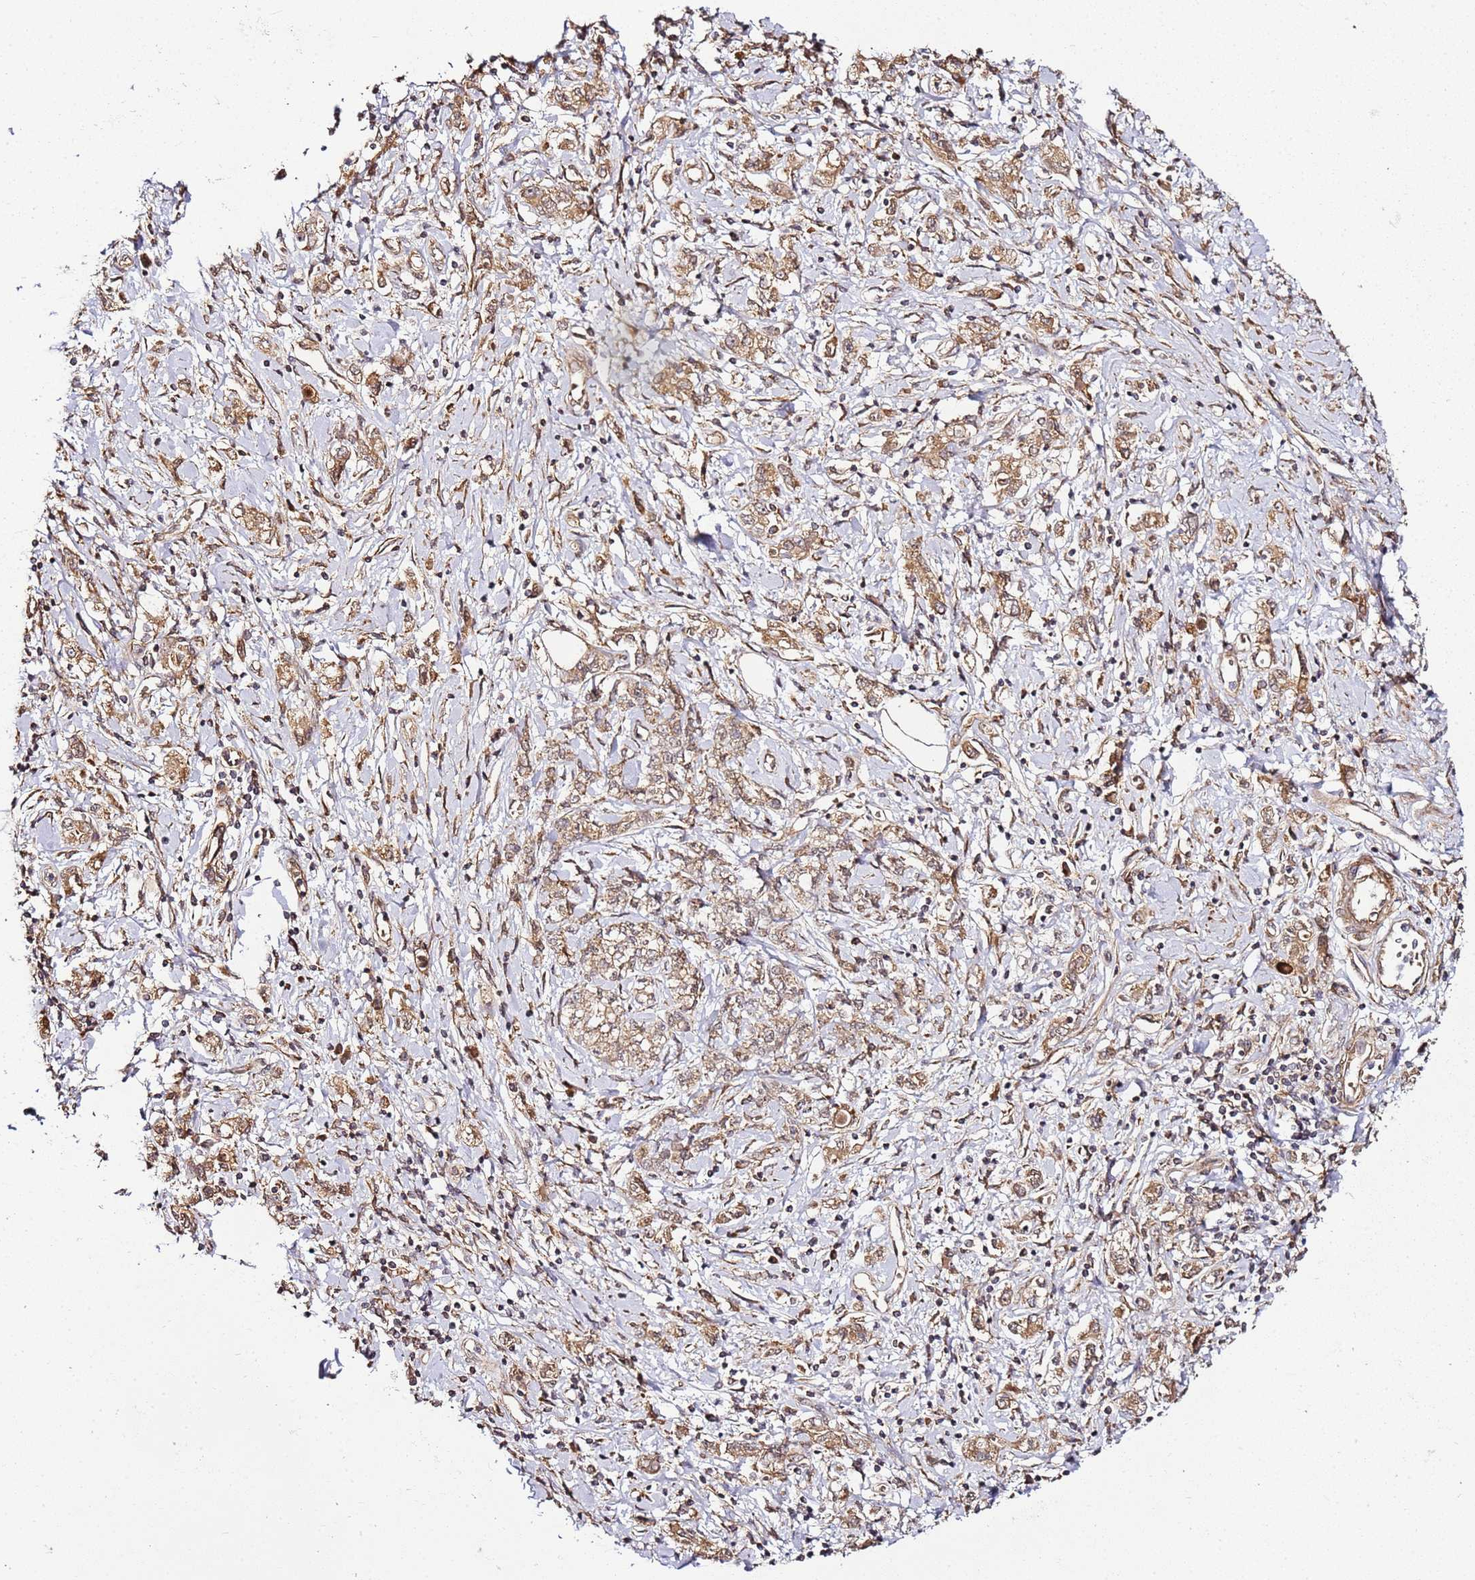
{"staining": {"intensity": "moderate", "quantity": ">75%", "location": "cytoplasmic/membranous"}, "tissue": "stomach cancer", "cell_type": "Tumor cells", "image_type": "cancer", "snomed": [{"axis": "morphology", "description": "Adenocarcinoma, NOS"}, {"axis": "topography", "description": "Stomach"}], "caption": "Human stomach cancer stained with a brown dye reveals moderate cytoplasmic/membranous positive expression in about >75% of tumor cells.", "gene": "TM2D2", "patient": {"sex": "female", "age": 76}}